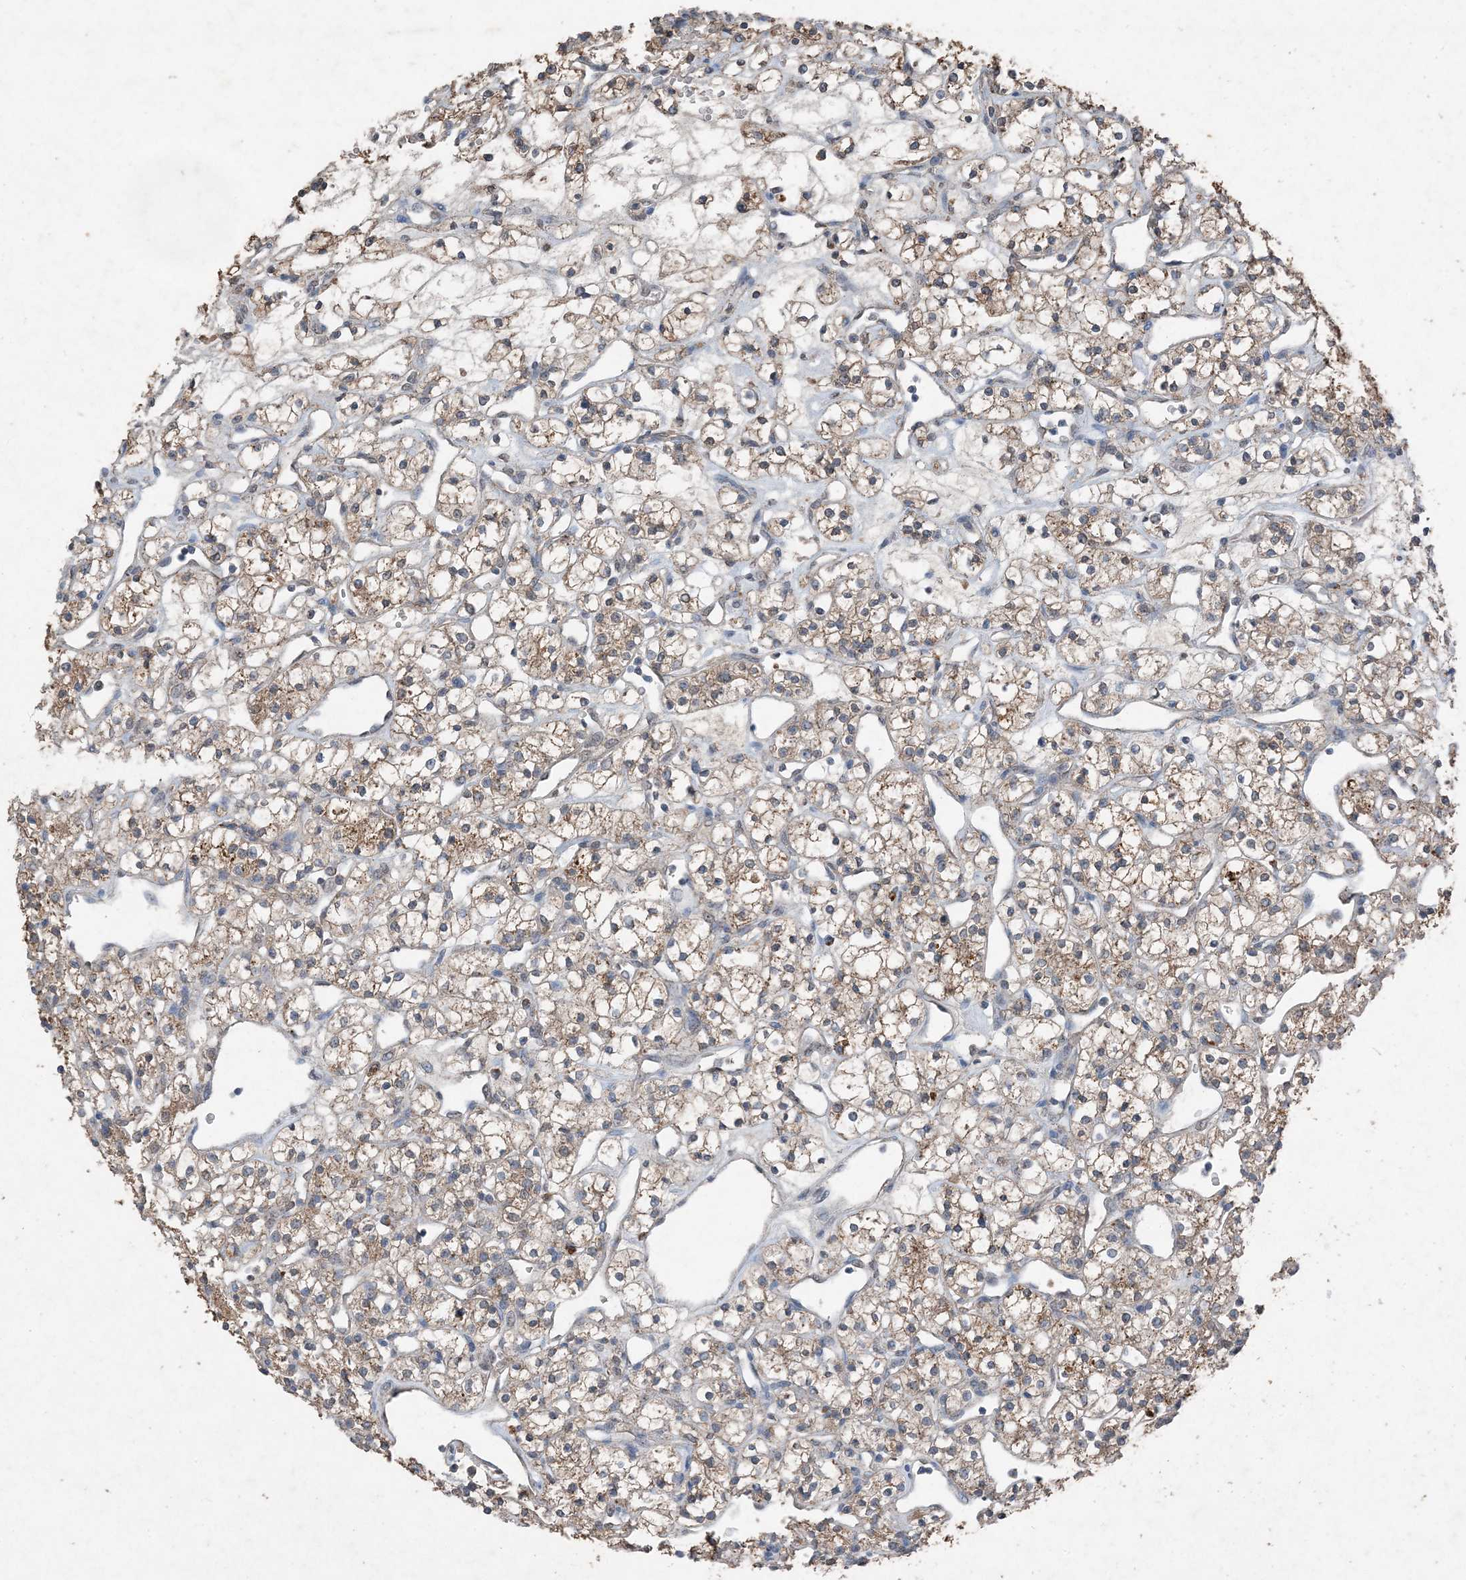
{"staining": {"intensity": "moderate", "quantity": "25%-75%", "location": "cytoplasmic/membranous"}, "tissue": "renal cancer", "cell_type": "Tumor cells", "image_type": "cancer", "snomed": [{"axis": "morphology", "description": "Adenocarcinoma, NOS"}, {"axis": "topography", "description": "Kidney"}], "caption": "A medium amount of moderate cytoplasmic/membranous expression is present in approximately 25%-75% of tumor cells in renal cancer (adenocarcinoma) tissue.", "gene": "FCN3", "patient": {"sex": "female", "age": 60}}